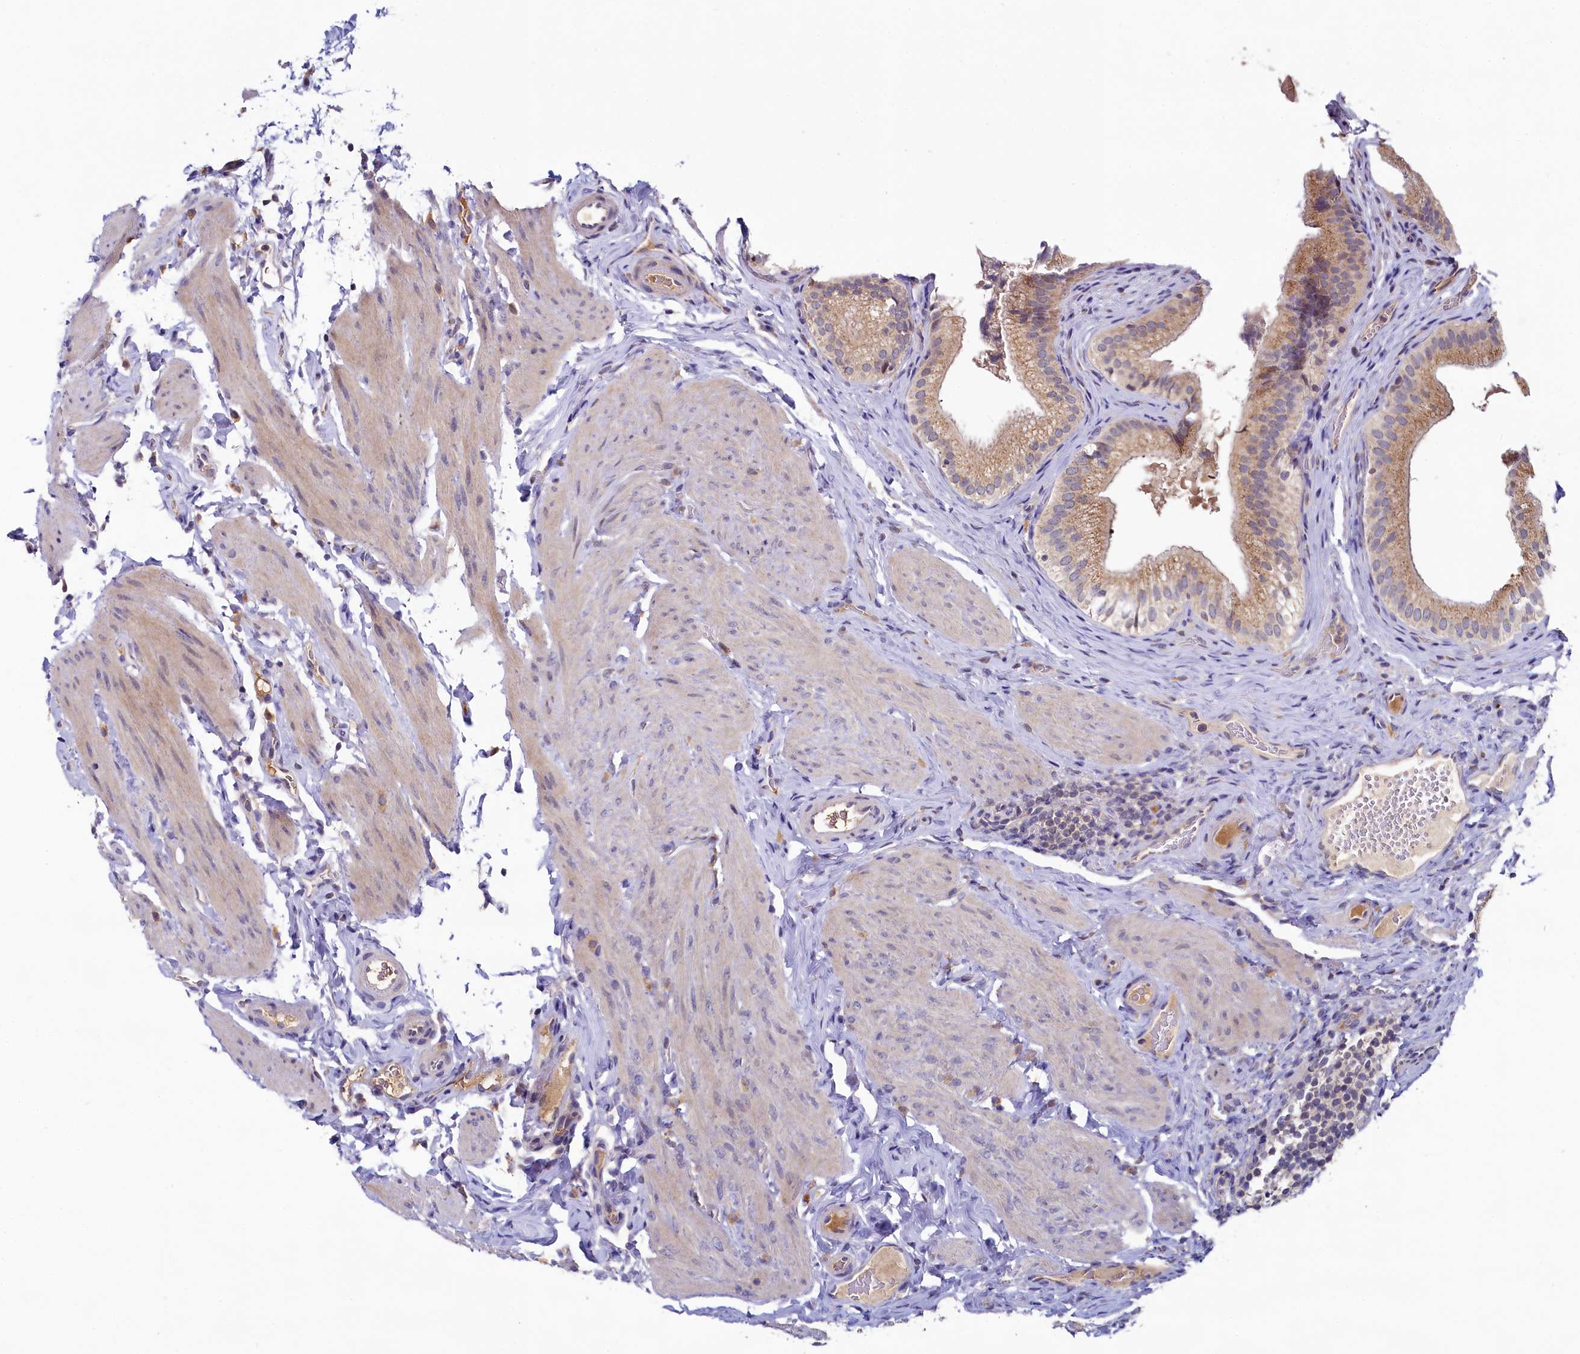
{"staining": {"intensity": "weak", "quantity": ">75%", "location": "cytoplasmic/membranous"}, "tissue": "gallbladder", "cell_type": "Glandular cells", "image_type": "normal", "snomed": [{"axis": "morphology", "description": "Normal tissue, NOS"}, {"axis": "topography", "description": "Gallbladder"}], "caption": "Immunohistochemistry (IHC) micrograph of benign gallbladder: human gallbladder stained using immunohistochemistry (IHC) reveals low levels of weak protein expression localized specifically in the cytoplasmic/membranous of glandular cells, appearing as a cytoplasmic/membranous brown color.", "gene": "SPINK9", "patient": {"sex": "female", "age": 30}}